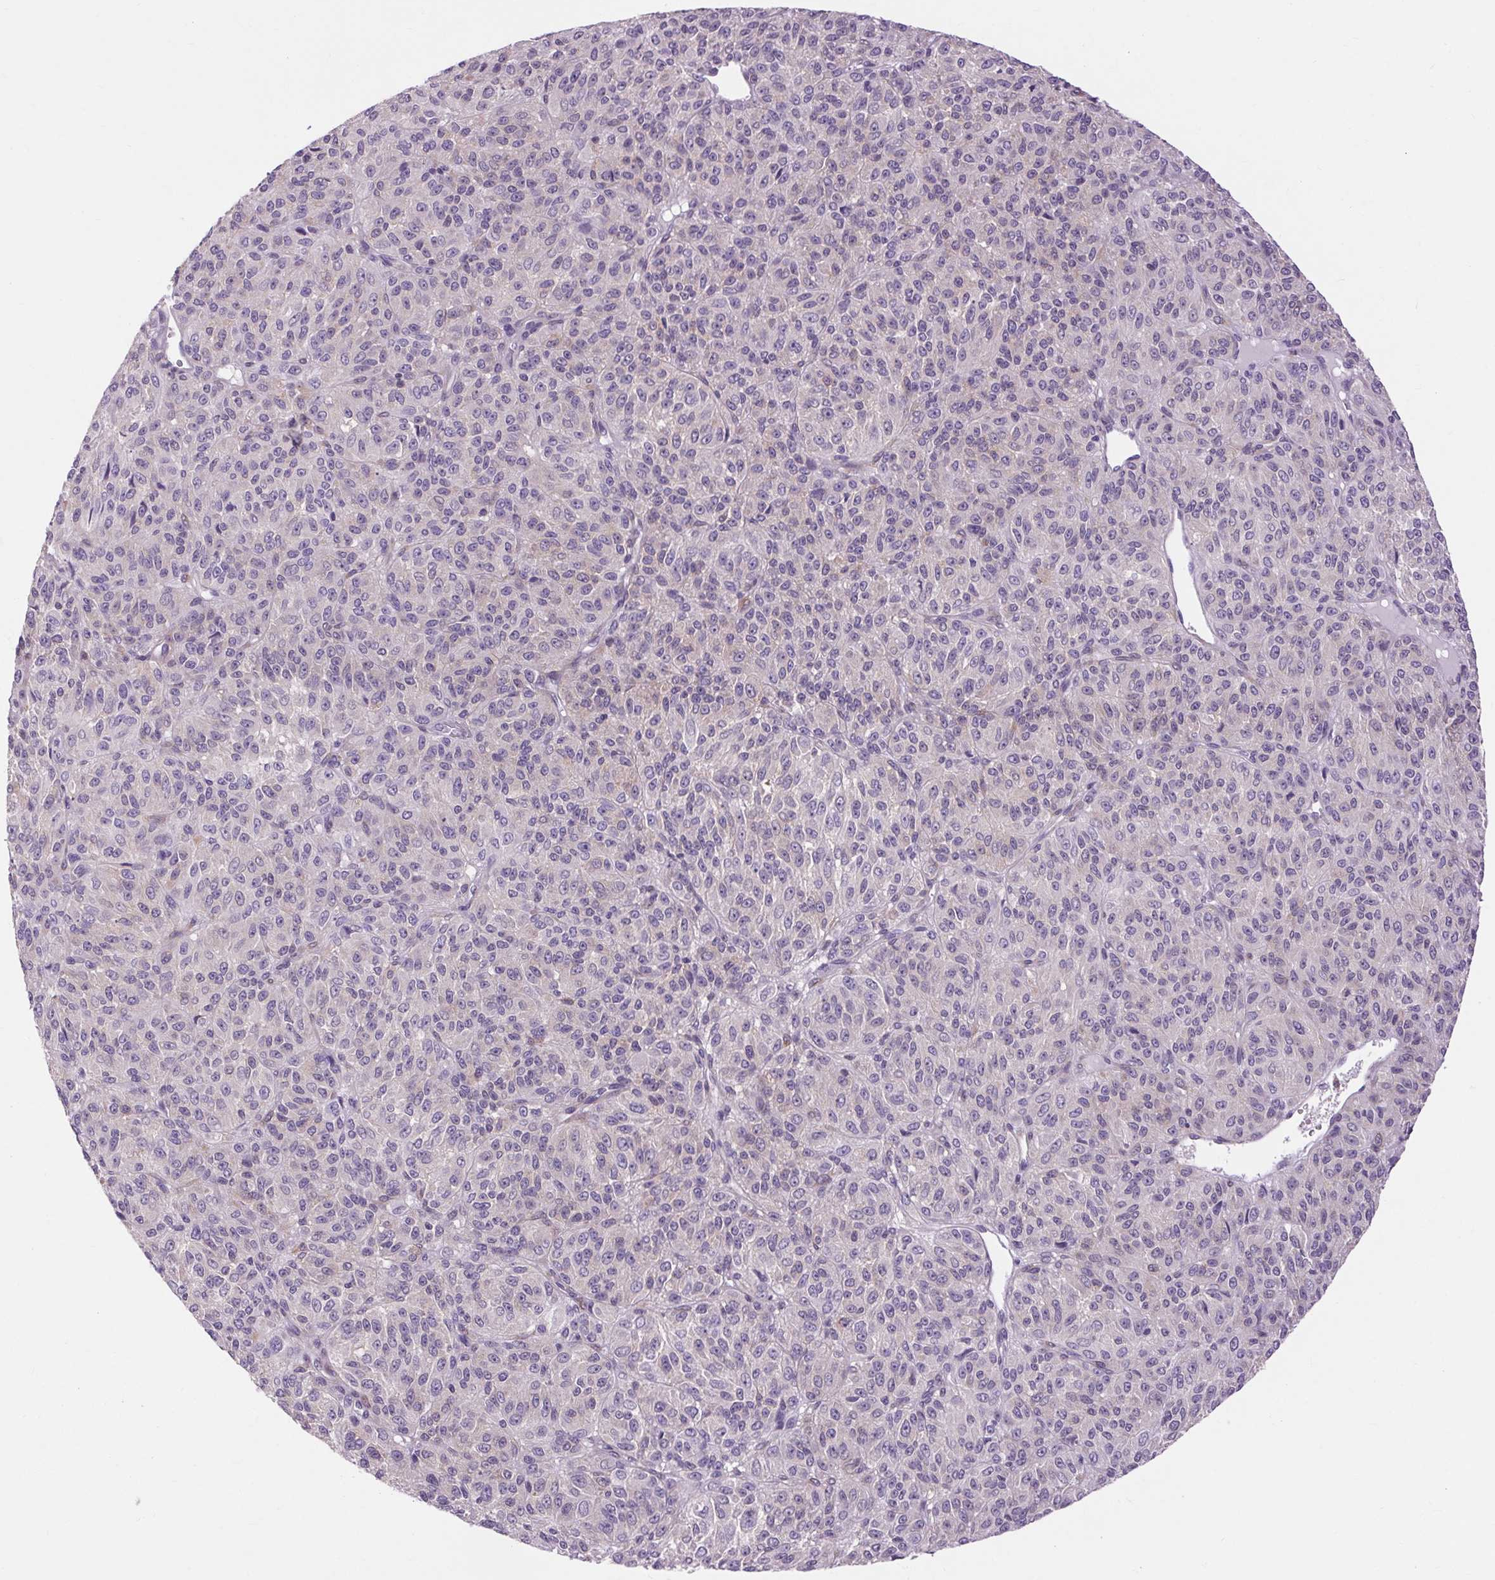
{"staining": {"intensity": "negative", "quantity": "none", "location": "none"}, "tissue": "melanoma", "cell_type": "Tumor cells", "image_type": "cancer", "snomed": [{"axis": "morphology", "description": "Malignant melanoma, Metastatic site"}, {"axis": "topography", "description": "Brain"}], "caption": "The micrograph shows no significant staining in tumor cells of melanoma.", "gene": "SOWAHC", "patient": {"sex": "female", "age": 56}}